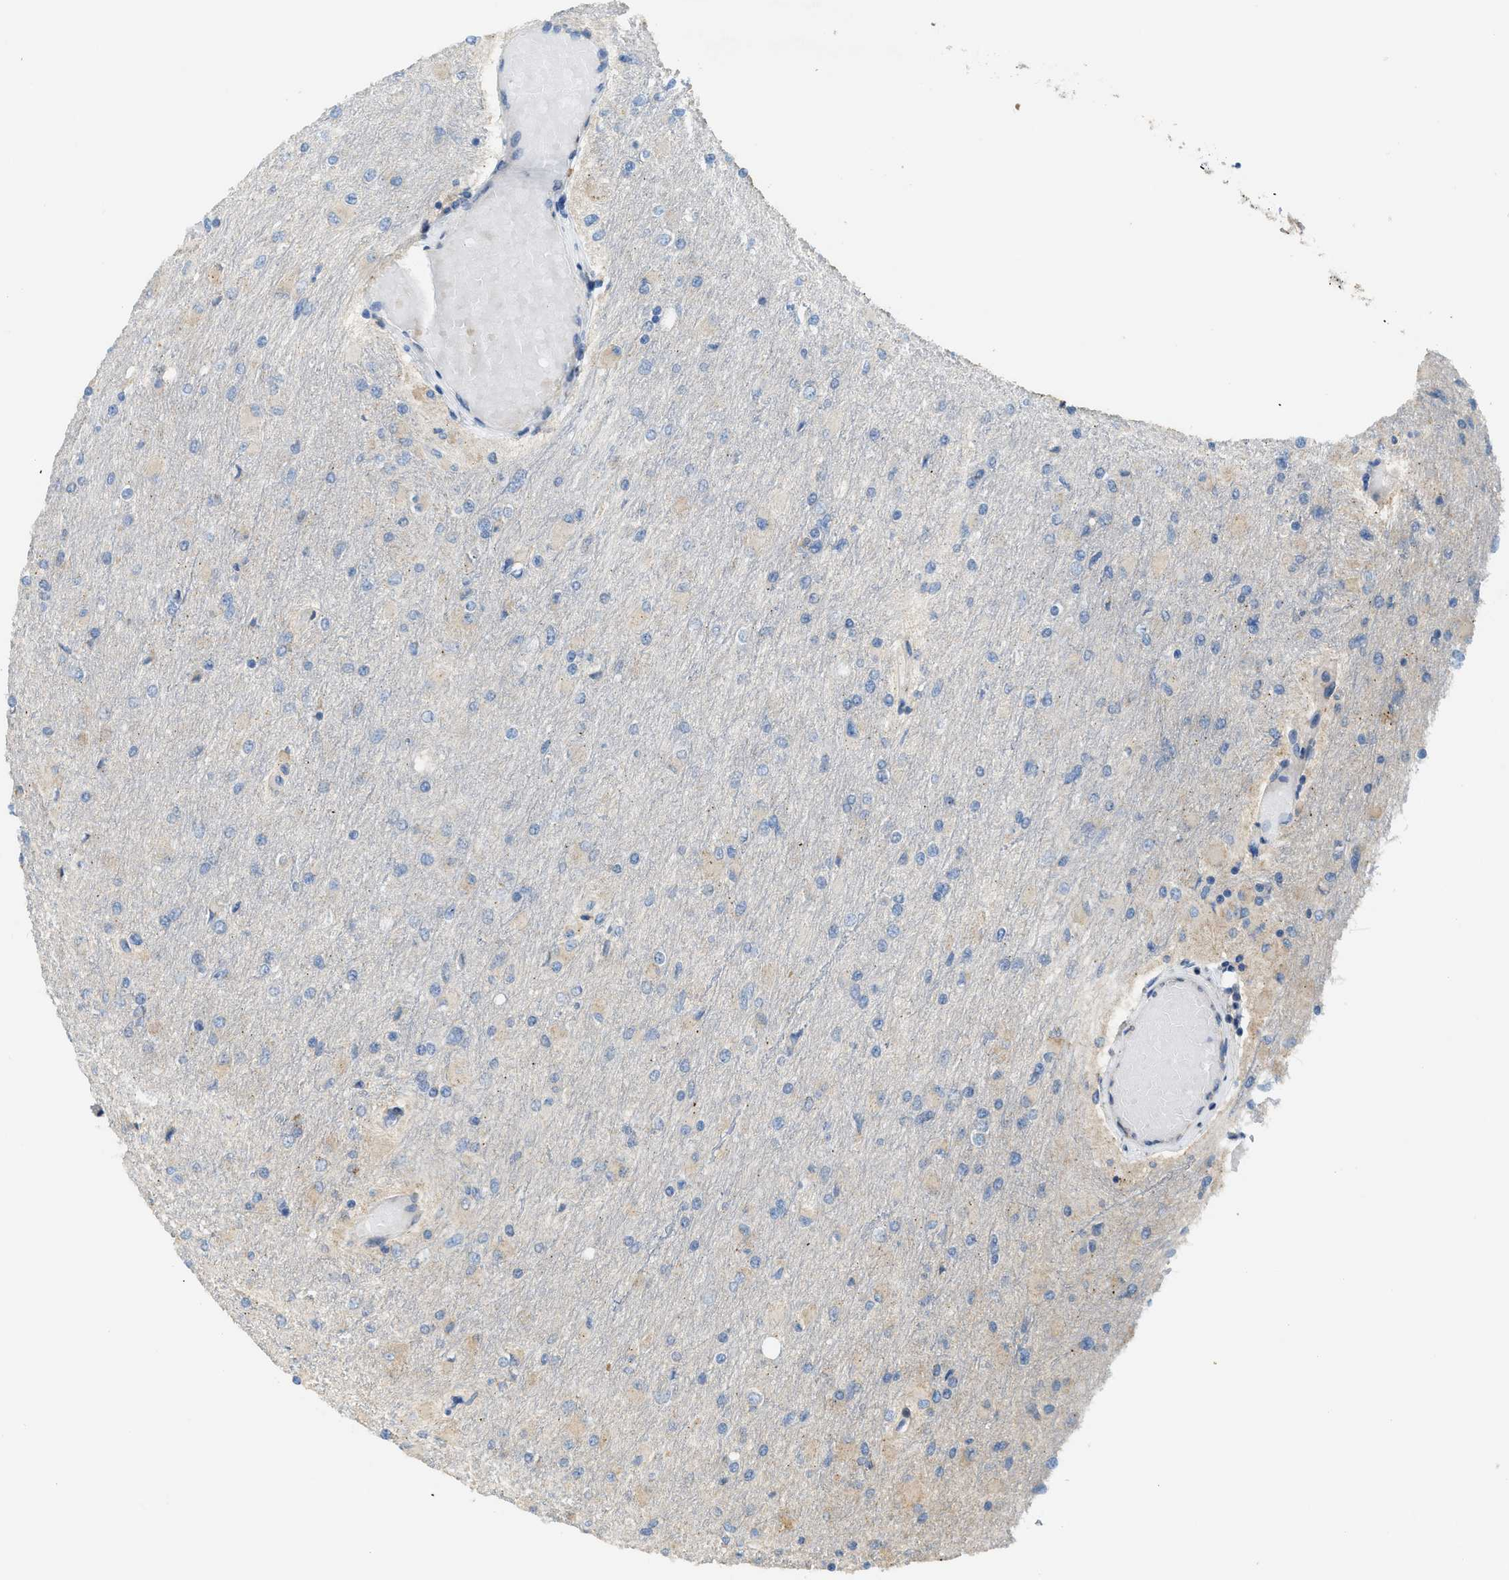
{"staining": {"intensity": "negative", "quantity": "none", "location": "none"}, "tissue": "glioma", "cell_type": "Tumor cells", "image_type": "cancer", "snomed": [{"axis": "morphology", "description": "Glioma, malignant, High grade"}, {"axis": "topography", "description": "Cerebral cortex"}], "caption": "Human glioma stained for a protein using immunohistochemistry shows no positivity in tumor cells.", "gene": "TMEM68", "patient": {"sex": "female", "age": 36}}